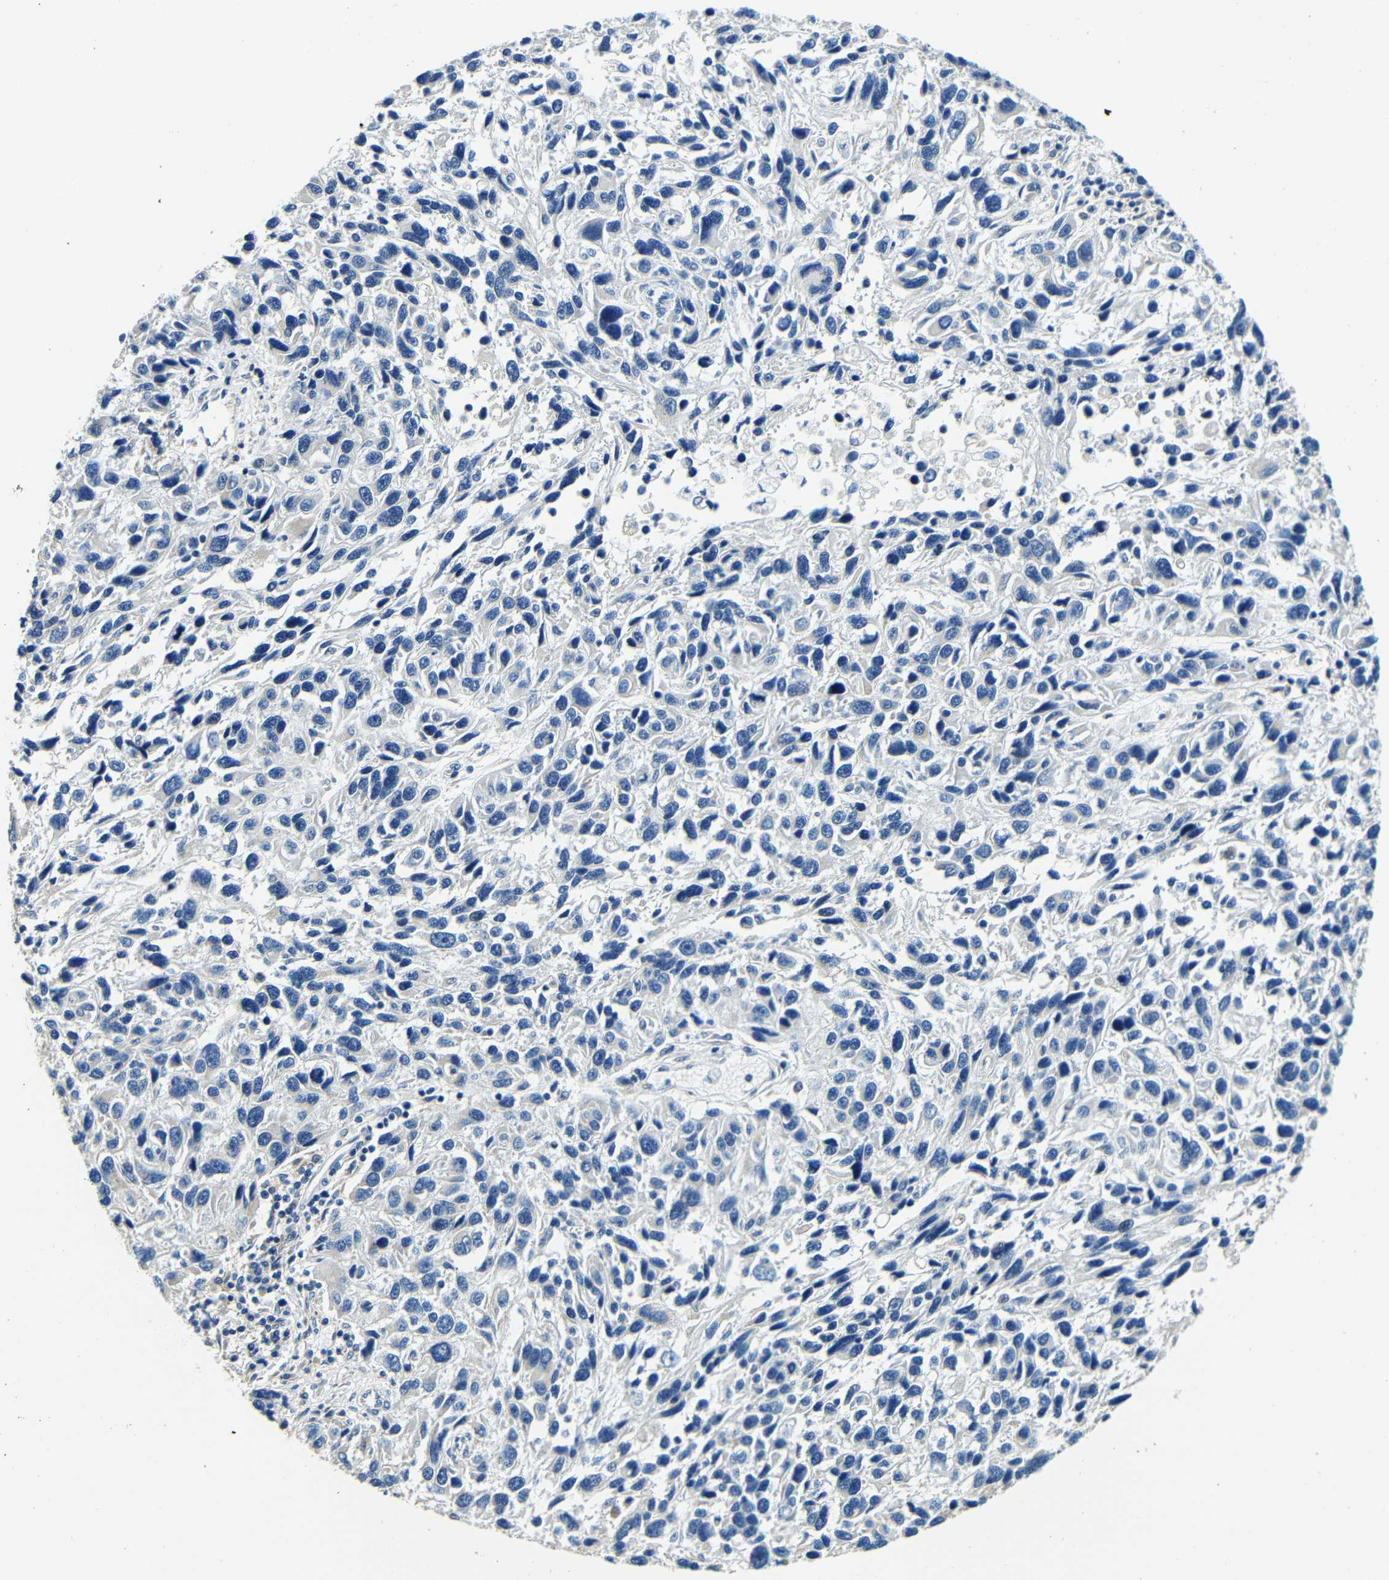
{"staining": {"intensity": "negative", "quantity": "none", "location": "none"}, "tissue": "melanoma", "cell_type": "Tumor cells", "image_type": "cancer", "snomed": [{"axis": "morphology", "description": "Malignant melanoma, NOS"}, {"axis": "topography", "description": "Skin"}], "caption": "IHC image of melanoma stained for a protein (brown), which exhibits no staining in tumor cells.", "gene": "FMO5", "patient": {"sex": "male", "age": 53}}